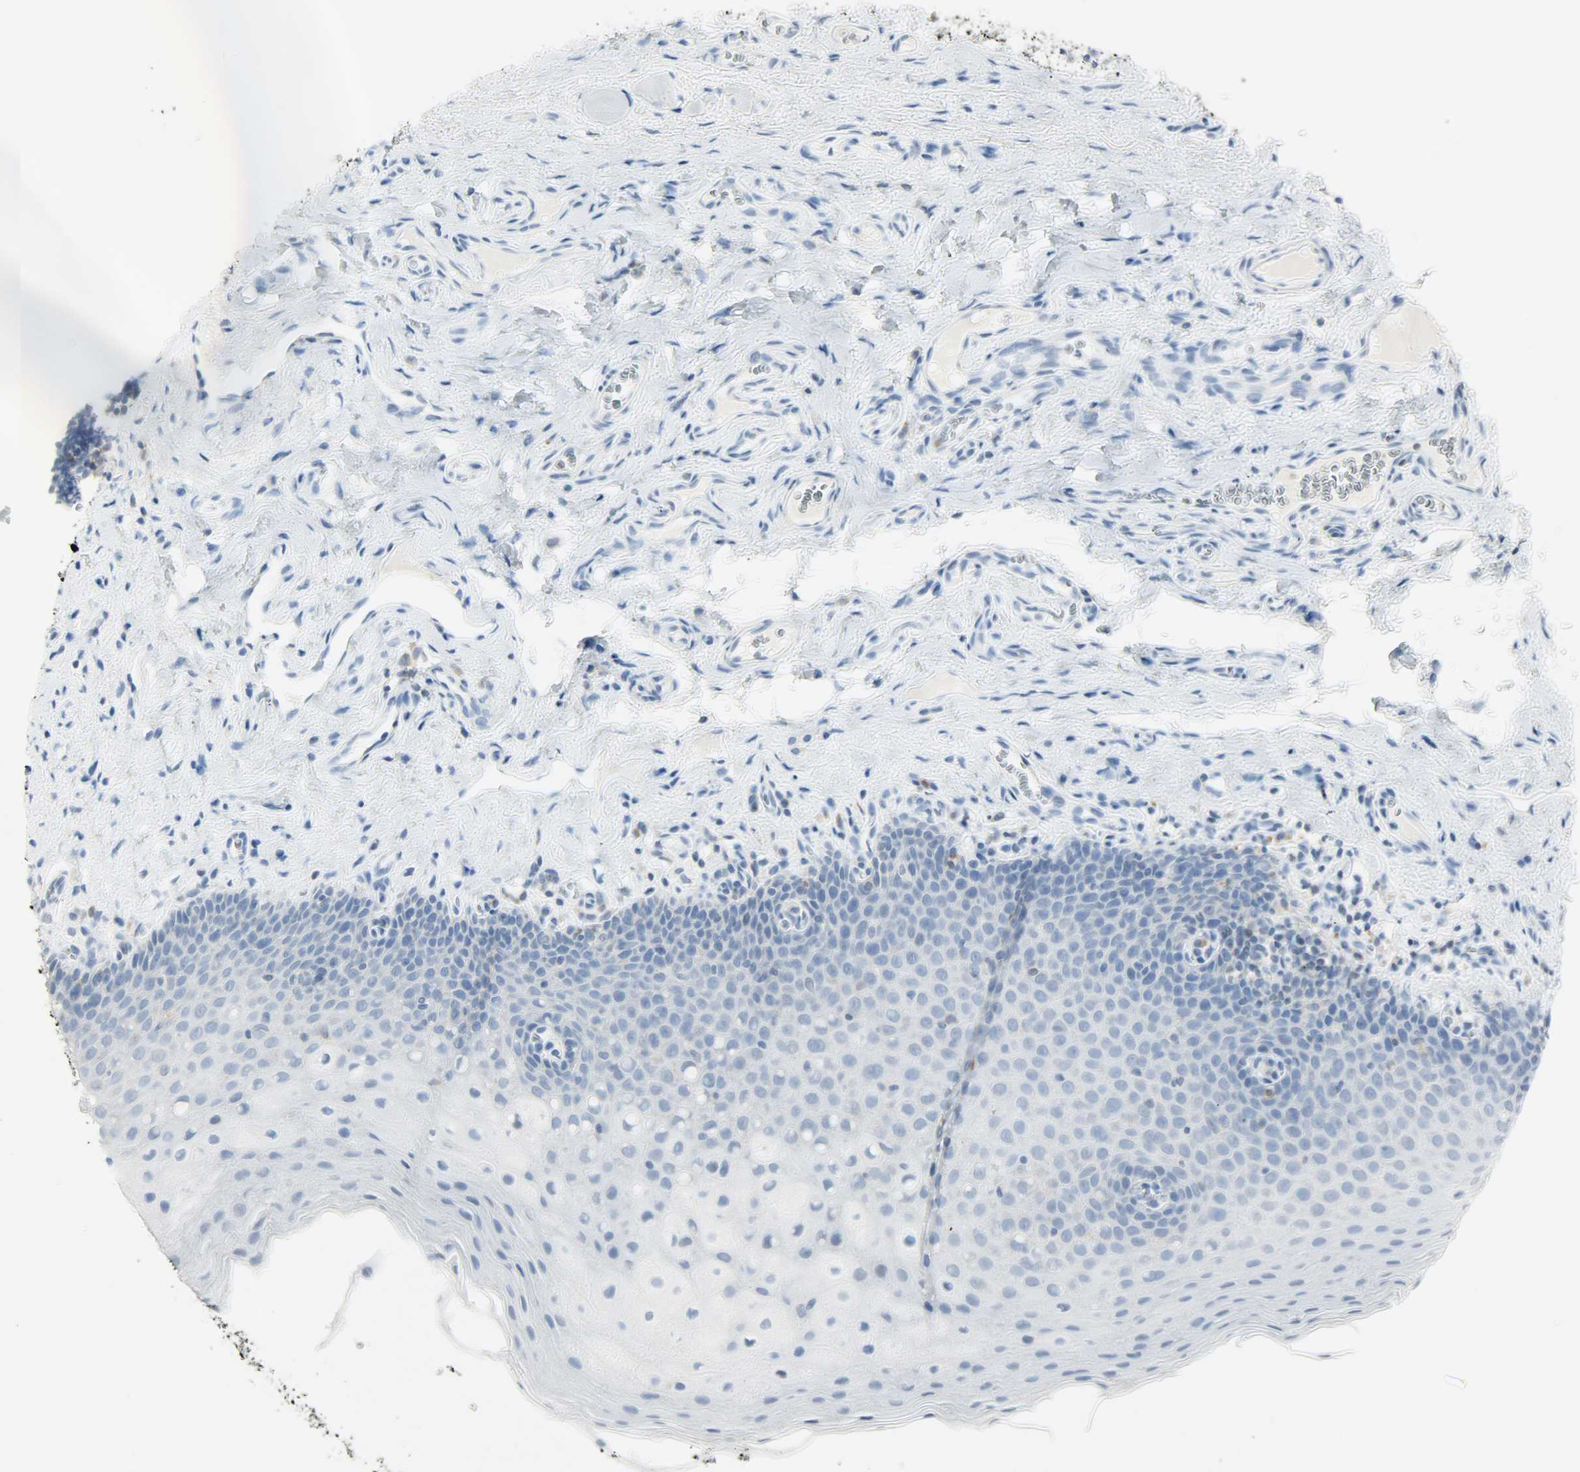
{"staining": {"intensity": "negative", "quantity": "none", "location": "none"}, "tissue": "oral mucosa", "cell_type": "Squamous epithelial cells", "image_type": "normal", "snomed": [{"axis": "morphology", "description": "Normal tissue, NOS"}, {"axis": "topography", "description": "Oral tissue"}], "caption": "Immunohistochemistry of benign human oral mucosa shows no expression in squamous epithelial cells.", "gene": "PTPN6", "patient": {"sex": "male", "age": 20}}